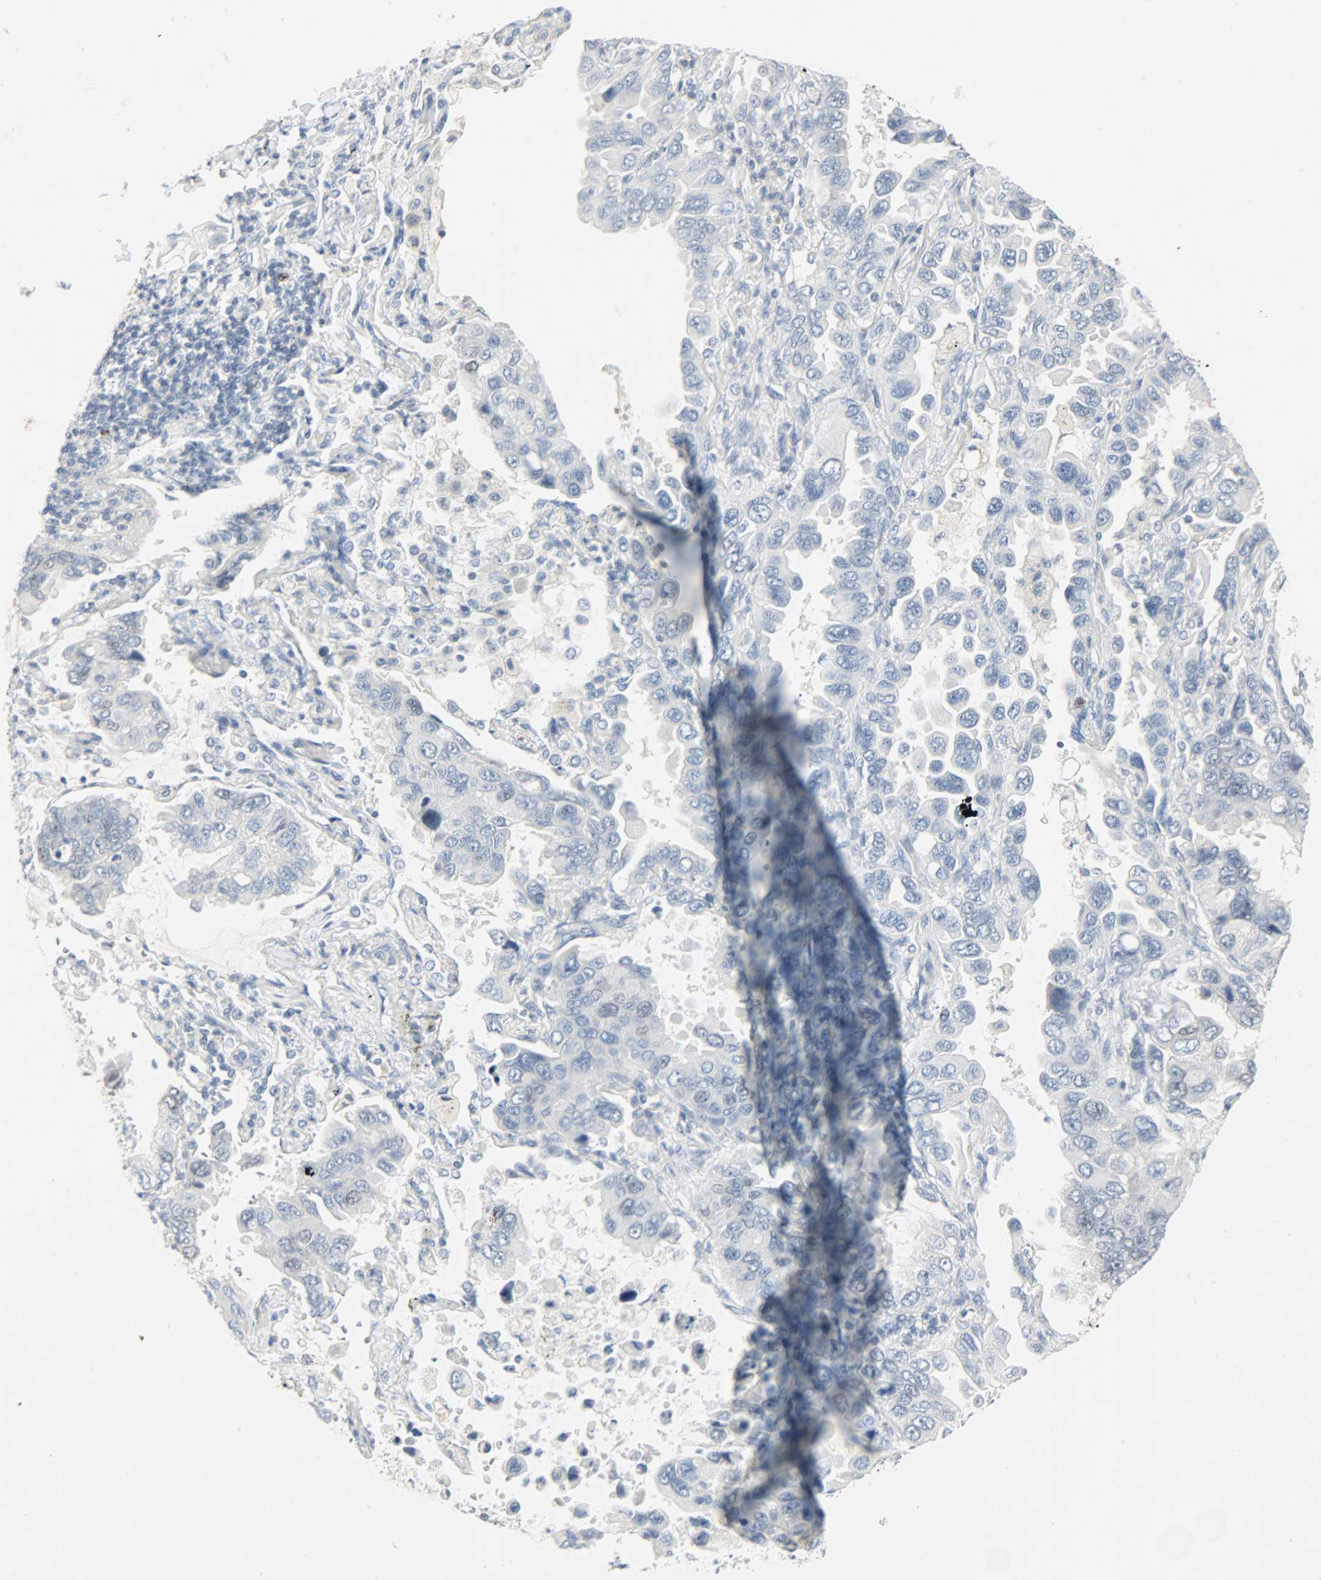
{"staining": {"intensity": "negative", "quantity": "none", "location": "none"}, "tissue": "lung cancer", "cell_type": "Tumor cells", "image_type": "cancer", "snomed": [{"axis": "morphology", "description": "Adenocarcinoma, NOS"}, {"axis": "topography", "description": "Lung"}], "caption": "A histopathology image of human adenocarcinoma (lung) is negative for staining in tumor cells.", "gene": "HELLS", "patient": {"sex": "male", "age": 64}}